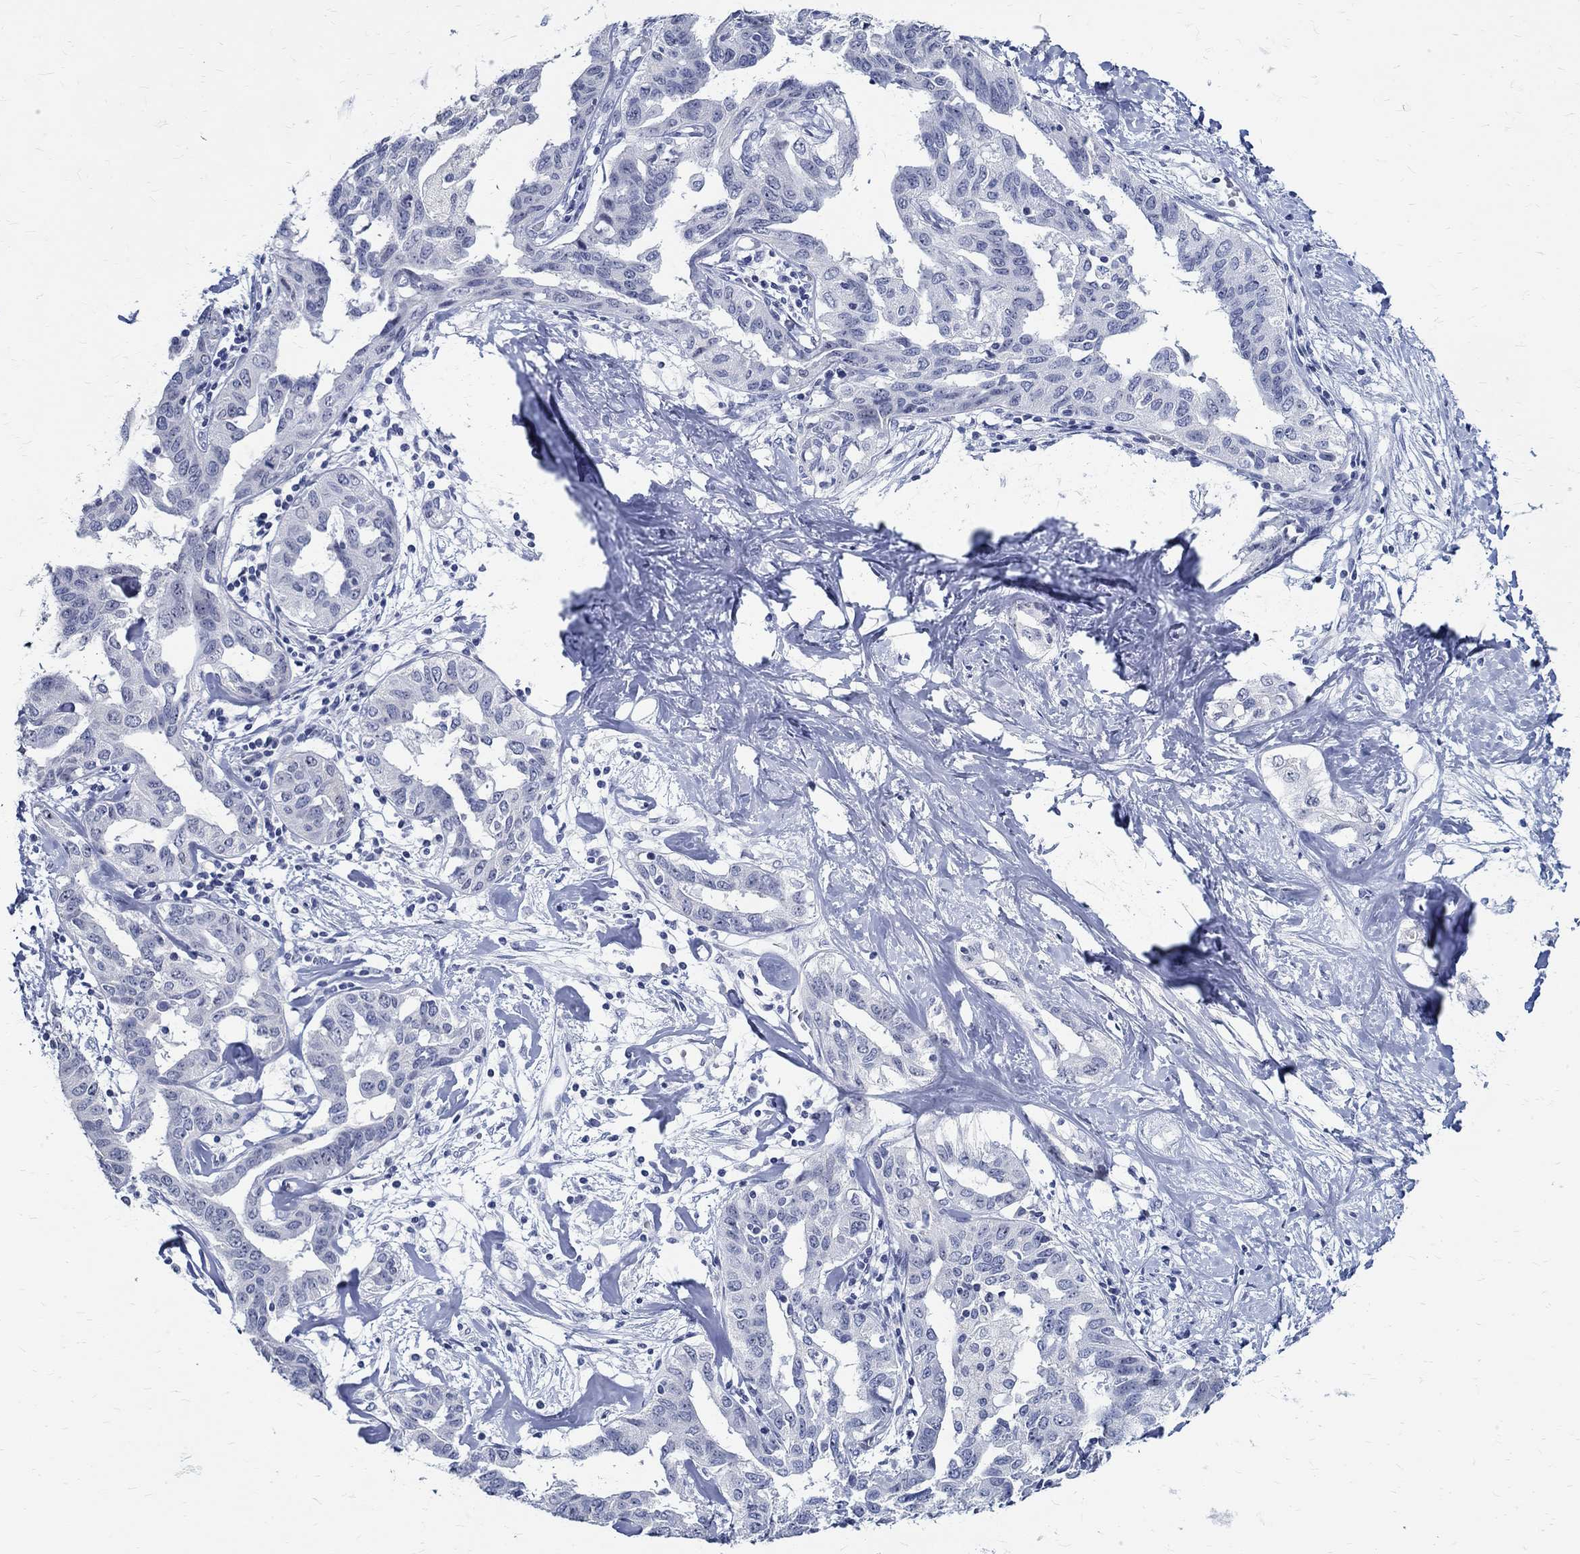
{"staining": {"intensity": "negative", "quantity": "none", "location": "none"}, "tissue": "liver cancer", "cell_type": "Tumor cells", "image_type": "cancer", "snomed": [{"axis": "morphology", "description": "Cholangiocarcinoma"}, {"axis": "topography", "description": "Liver"}], "caption": "Liver cancer stained for a protein using immunohistochemistry displays no expression tumor cells.", "gene": "BSPRY", "patient": {"sex": "male", "age": 59}}